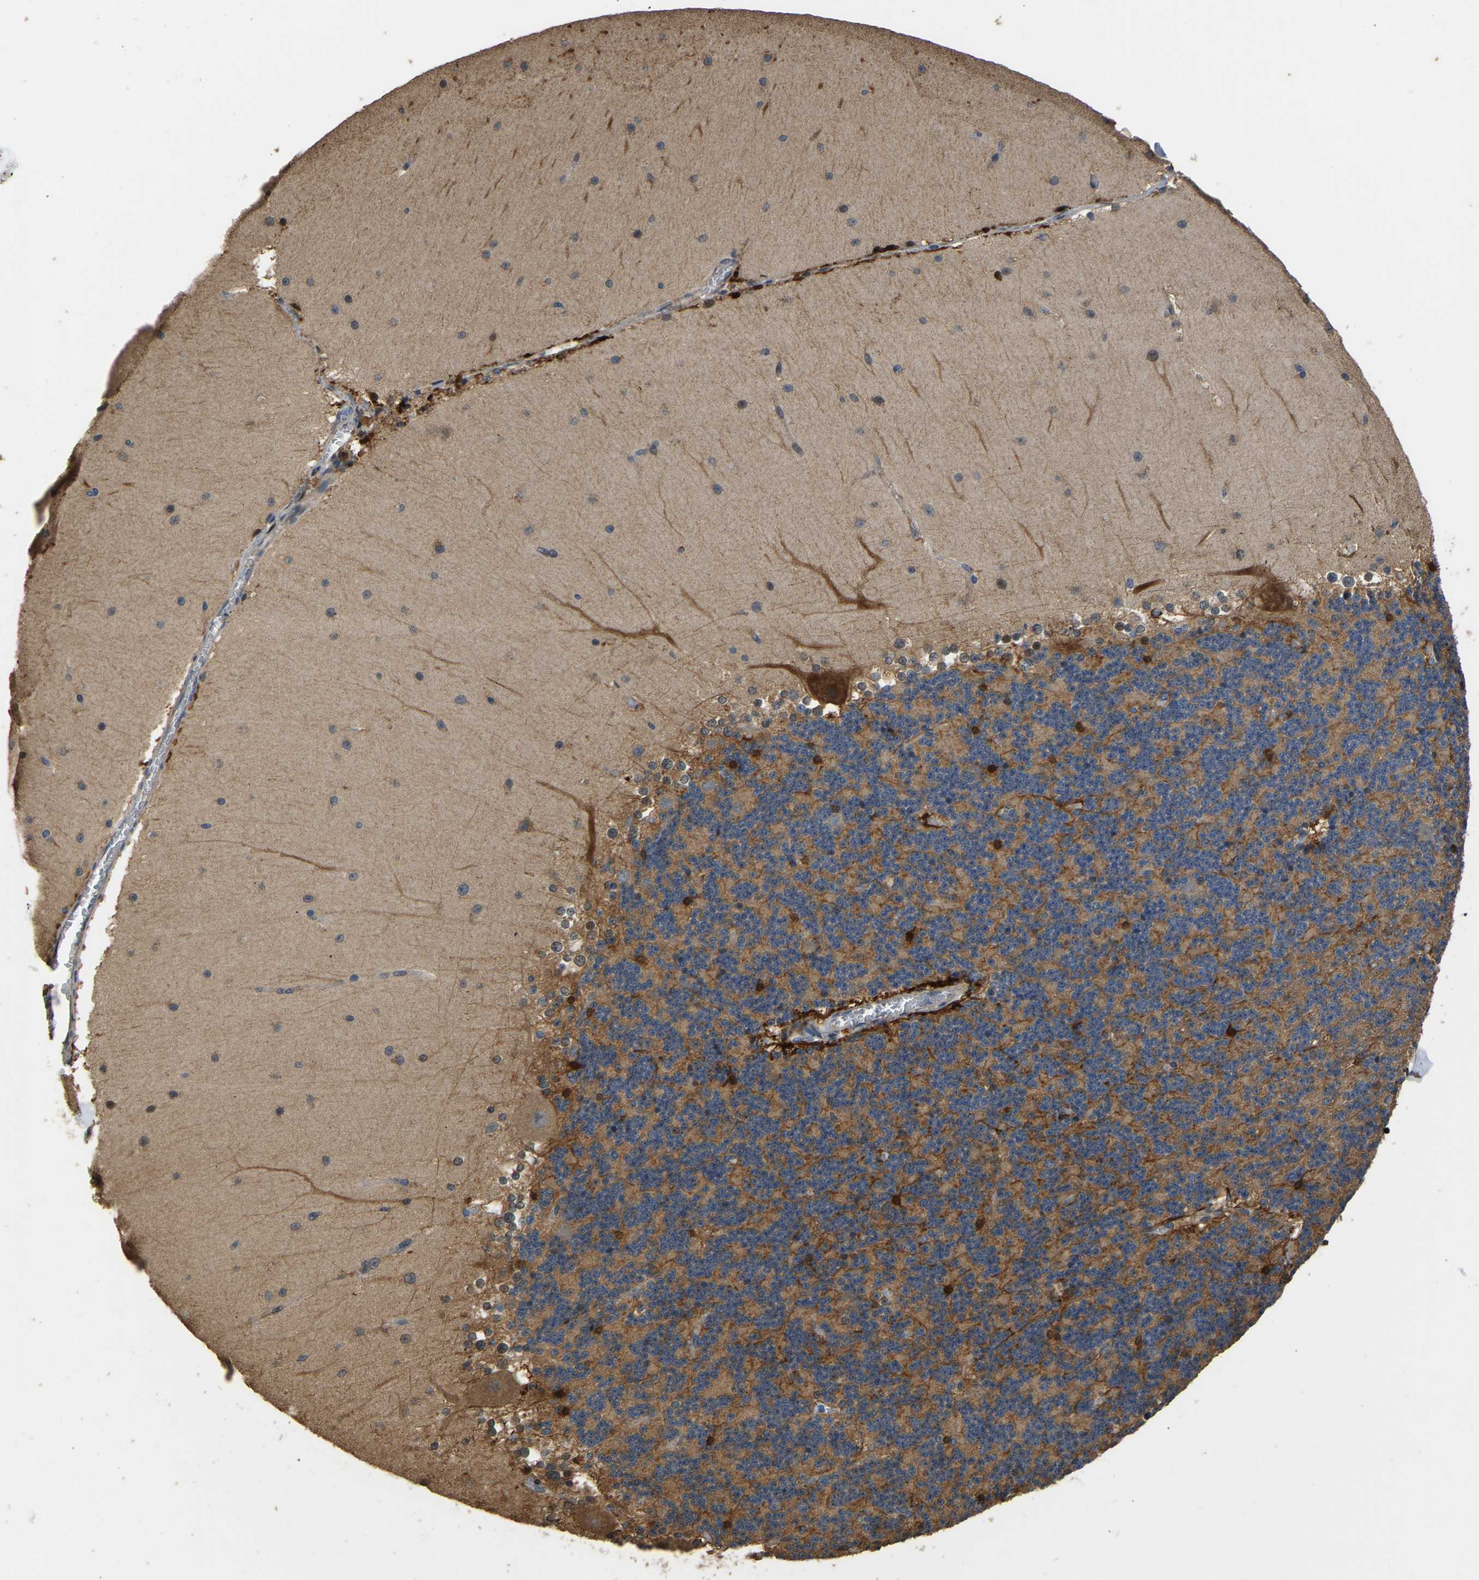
{"staining": {"intensity": "moderate", "quantity": ">75%", "location": "cytoplasmic/membranous"}, "tissue": "cerebellum", "cell_type": "Cells in granular layer", "image_type": "normal", "snomed": [{"axis": "morphology", "description": "Normal tissue, NOS"}, {"axis": "topography", "description": "Cerebellum"}], "caption": "DAB immunohistochemical staining of normal human cerebellum demonstrates moderate cytoplasmic/membranous protein expression in about >75% of cells in granular layer.", "gene": "TUFM", "patient": {"sex": "female", "age": 19}}